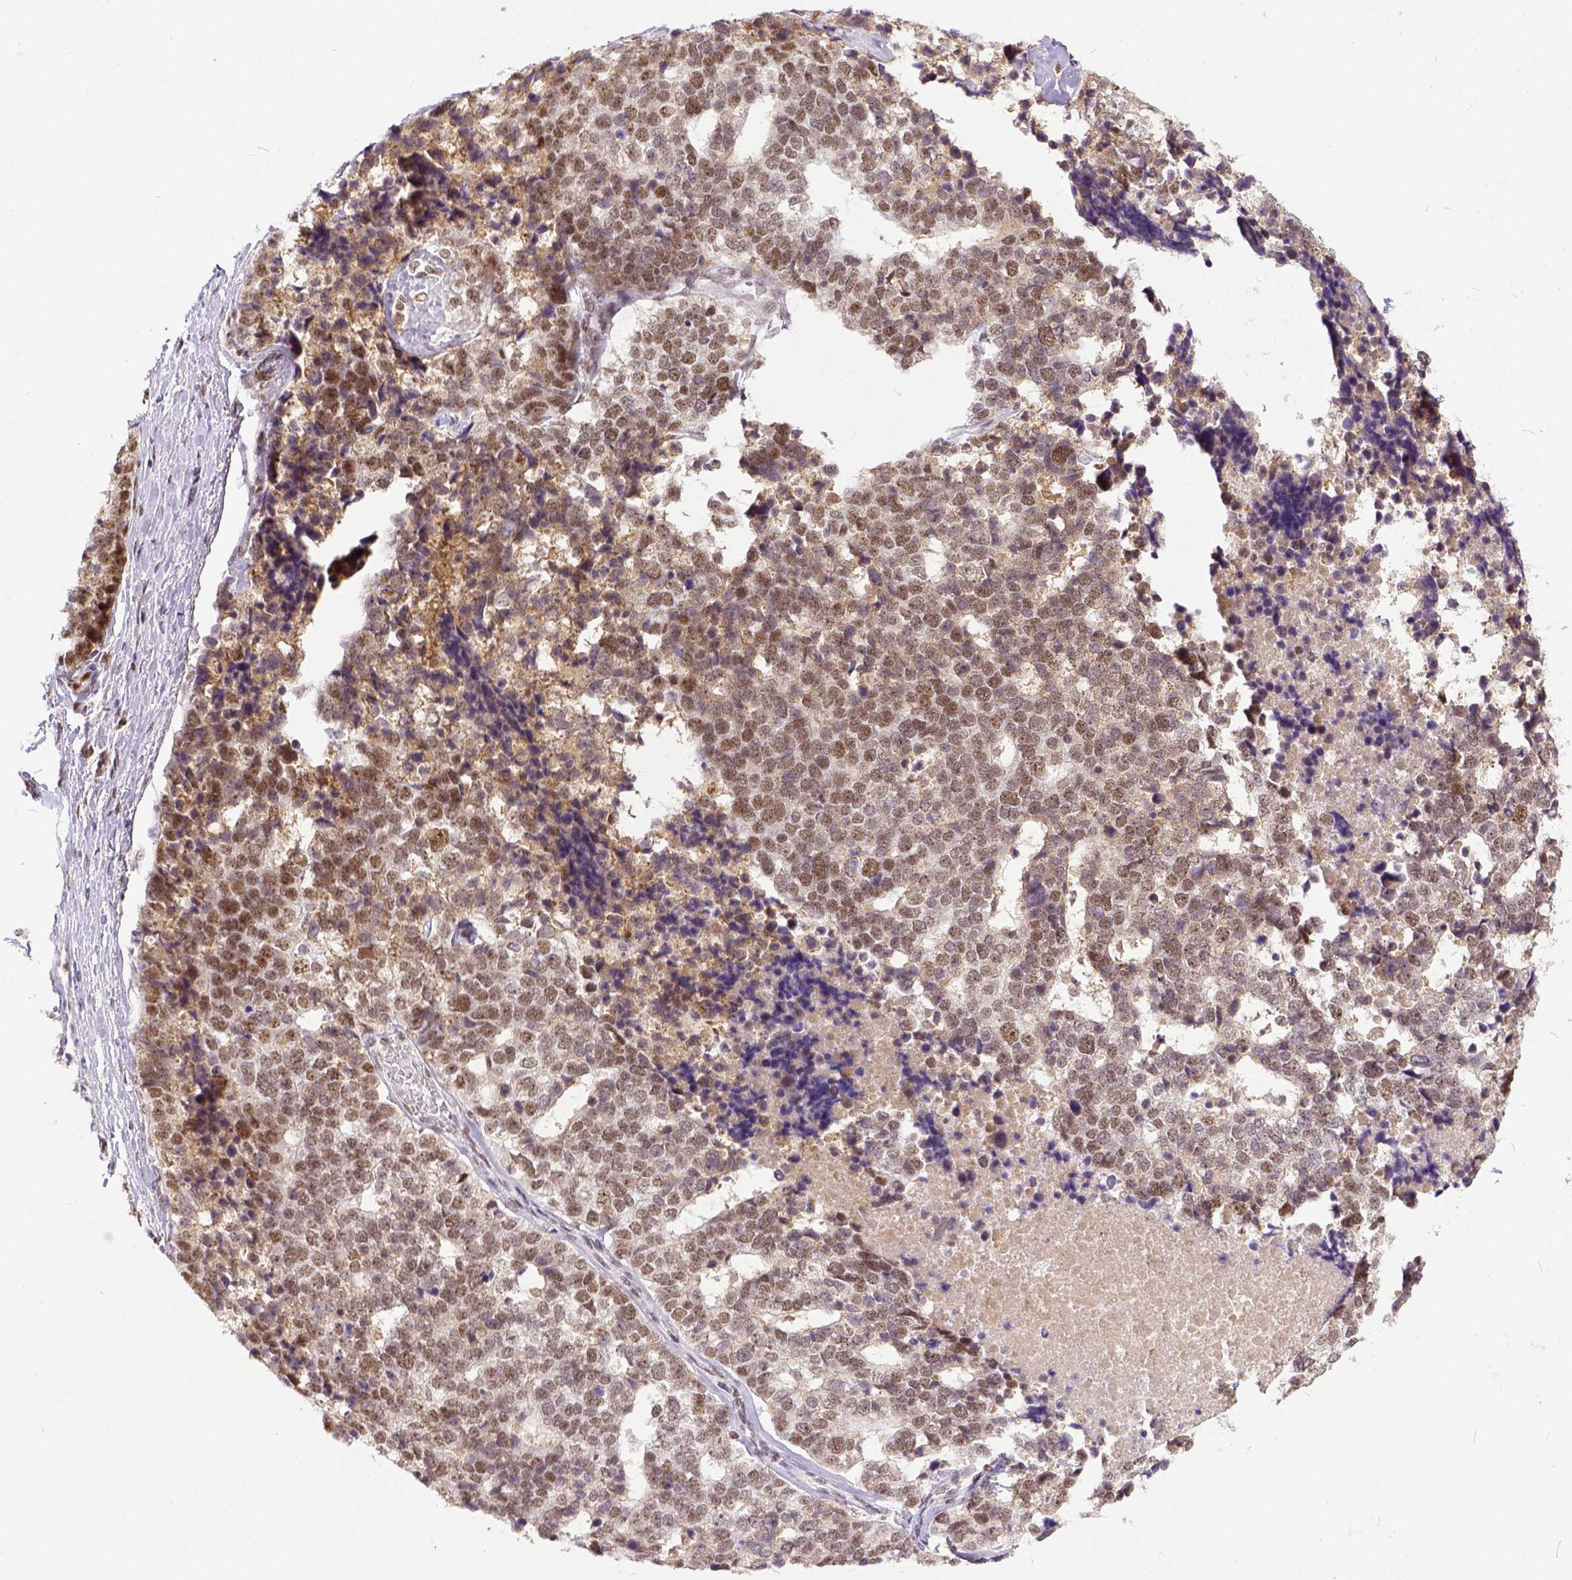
{"staining": {"intensity": "moderate", "quantity": ">75%", "location": "nuclear"}, "tissue": "stomach cancer", "cell_type": "Tumor cells", "image_type": "cancer", "snomed": [{"axis": "morphology", "description": "Adenocarcinoma, NOS"}, {"axis": "topography", "description": "Stomach"}], "caption": "Stomach cancer (adenocarcinoma) was stained to show a protein in brown. There is medium levels of moderate nuclear expression in approximately >75% of tumor cells. Using DAB (brown) and hematoxylin (blue) stains, captured at high magnification using brightfield microscopy.", "gene": "ERCC1", "patient": {"sex": "male", "age": 69}}